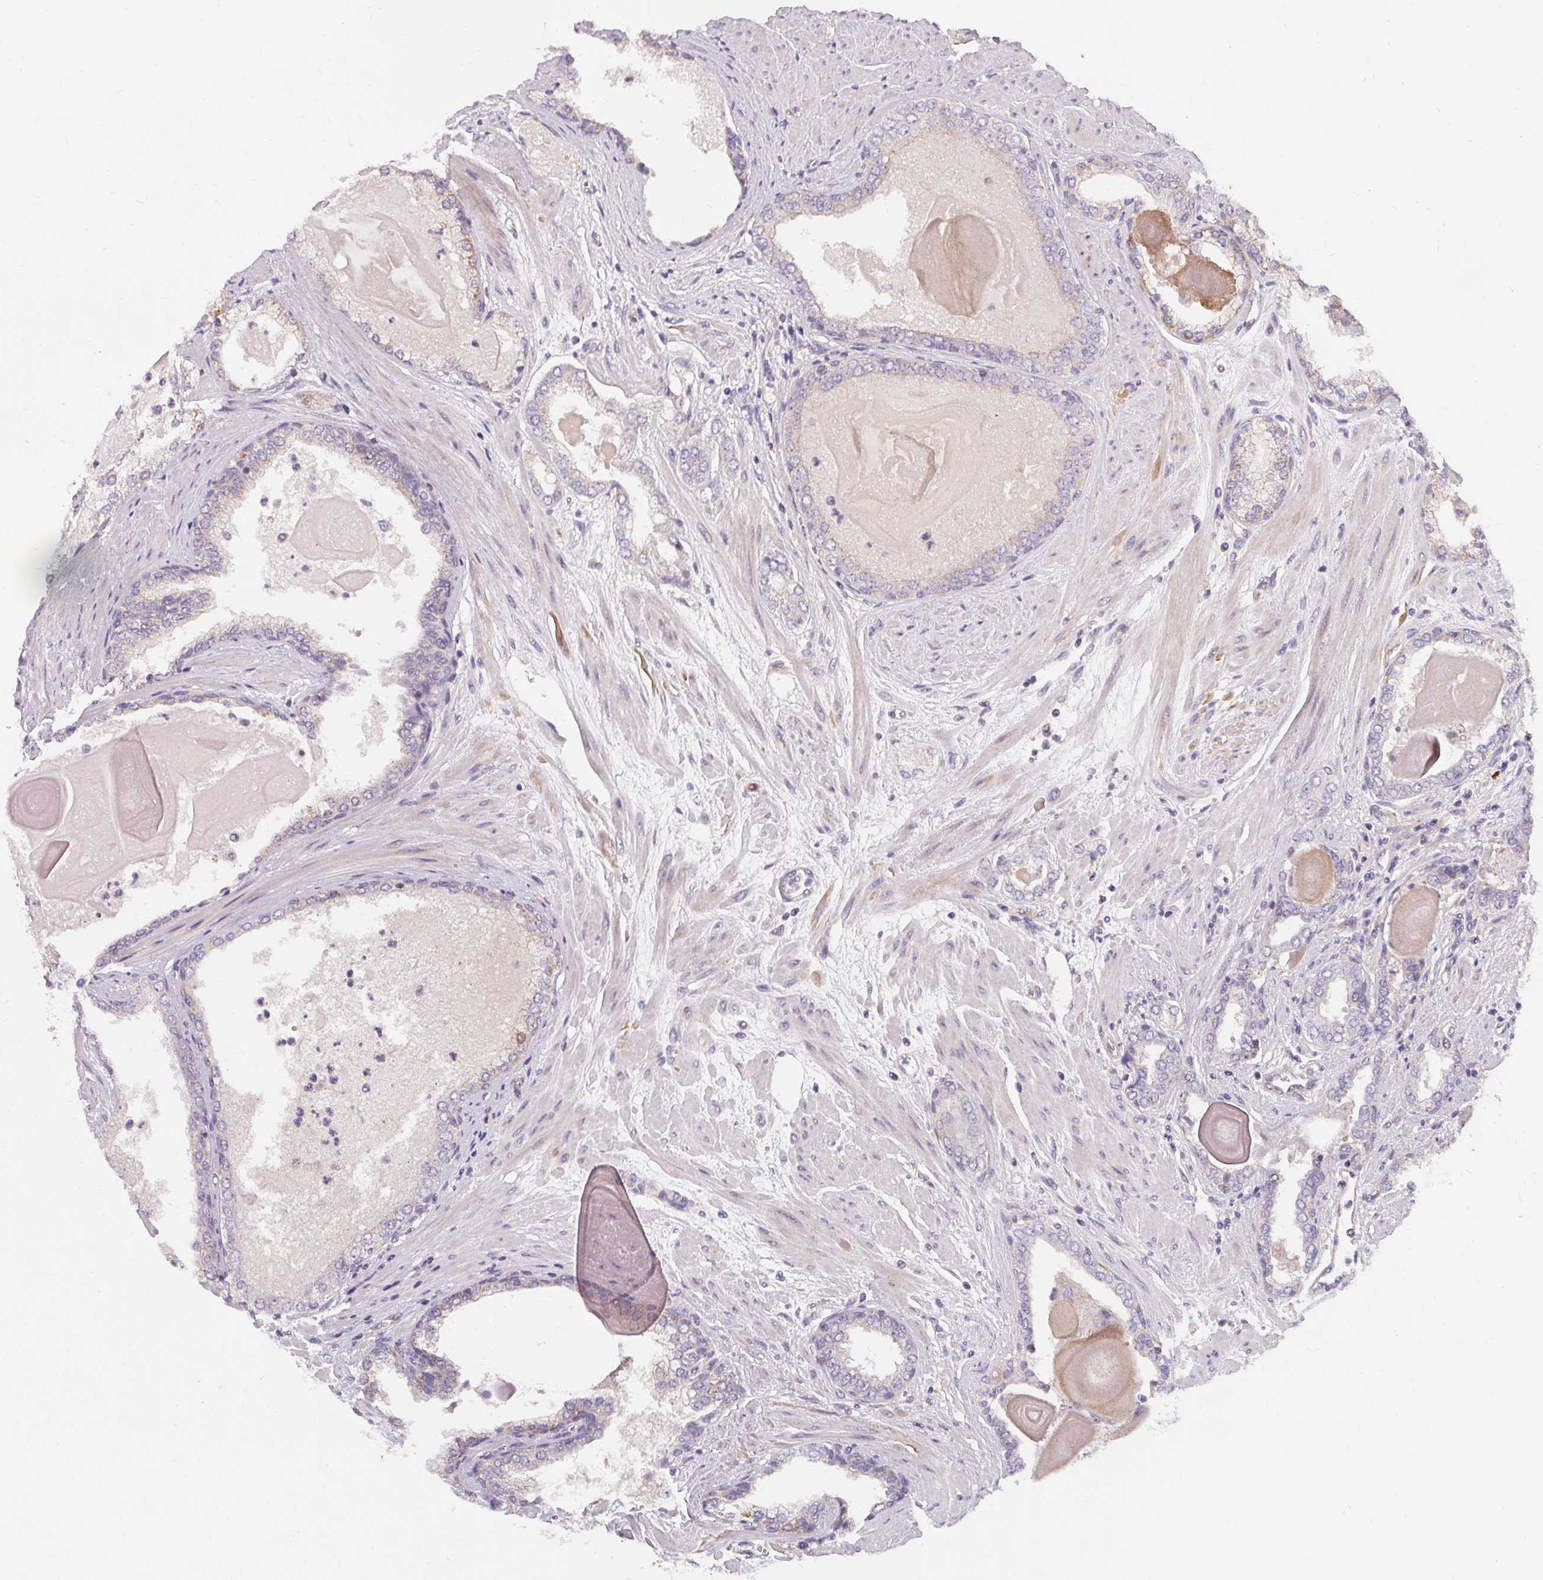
{"staining": {"intensity": "negative", "quantity": "none", "location": "none"}, "tissue": "prostate cancer", "cell_type": "Tumor cells", "image_type": "cancer", "snomed": [{"axis": "morphology", "description": "Adenocarcinoma, Low grade"}, {"axis": "topography", "description": "Prostate"}], "caption": "Immunohistochemical staining of human prostate adenocarcinoma (low-grade) exhibits no significant expression in tumor cells. The staining was performed using DAB to visualize the protein expression in brown, while the nuclei were stained in blue with hematoxylin (Magnification: 20x).", "gene": "APLP1", "patient": {"sex": "male", "age": 64}}